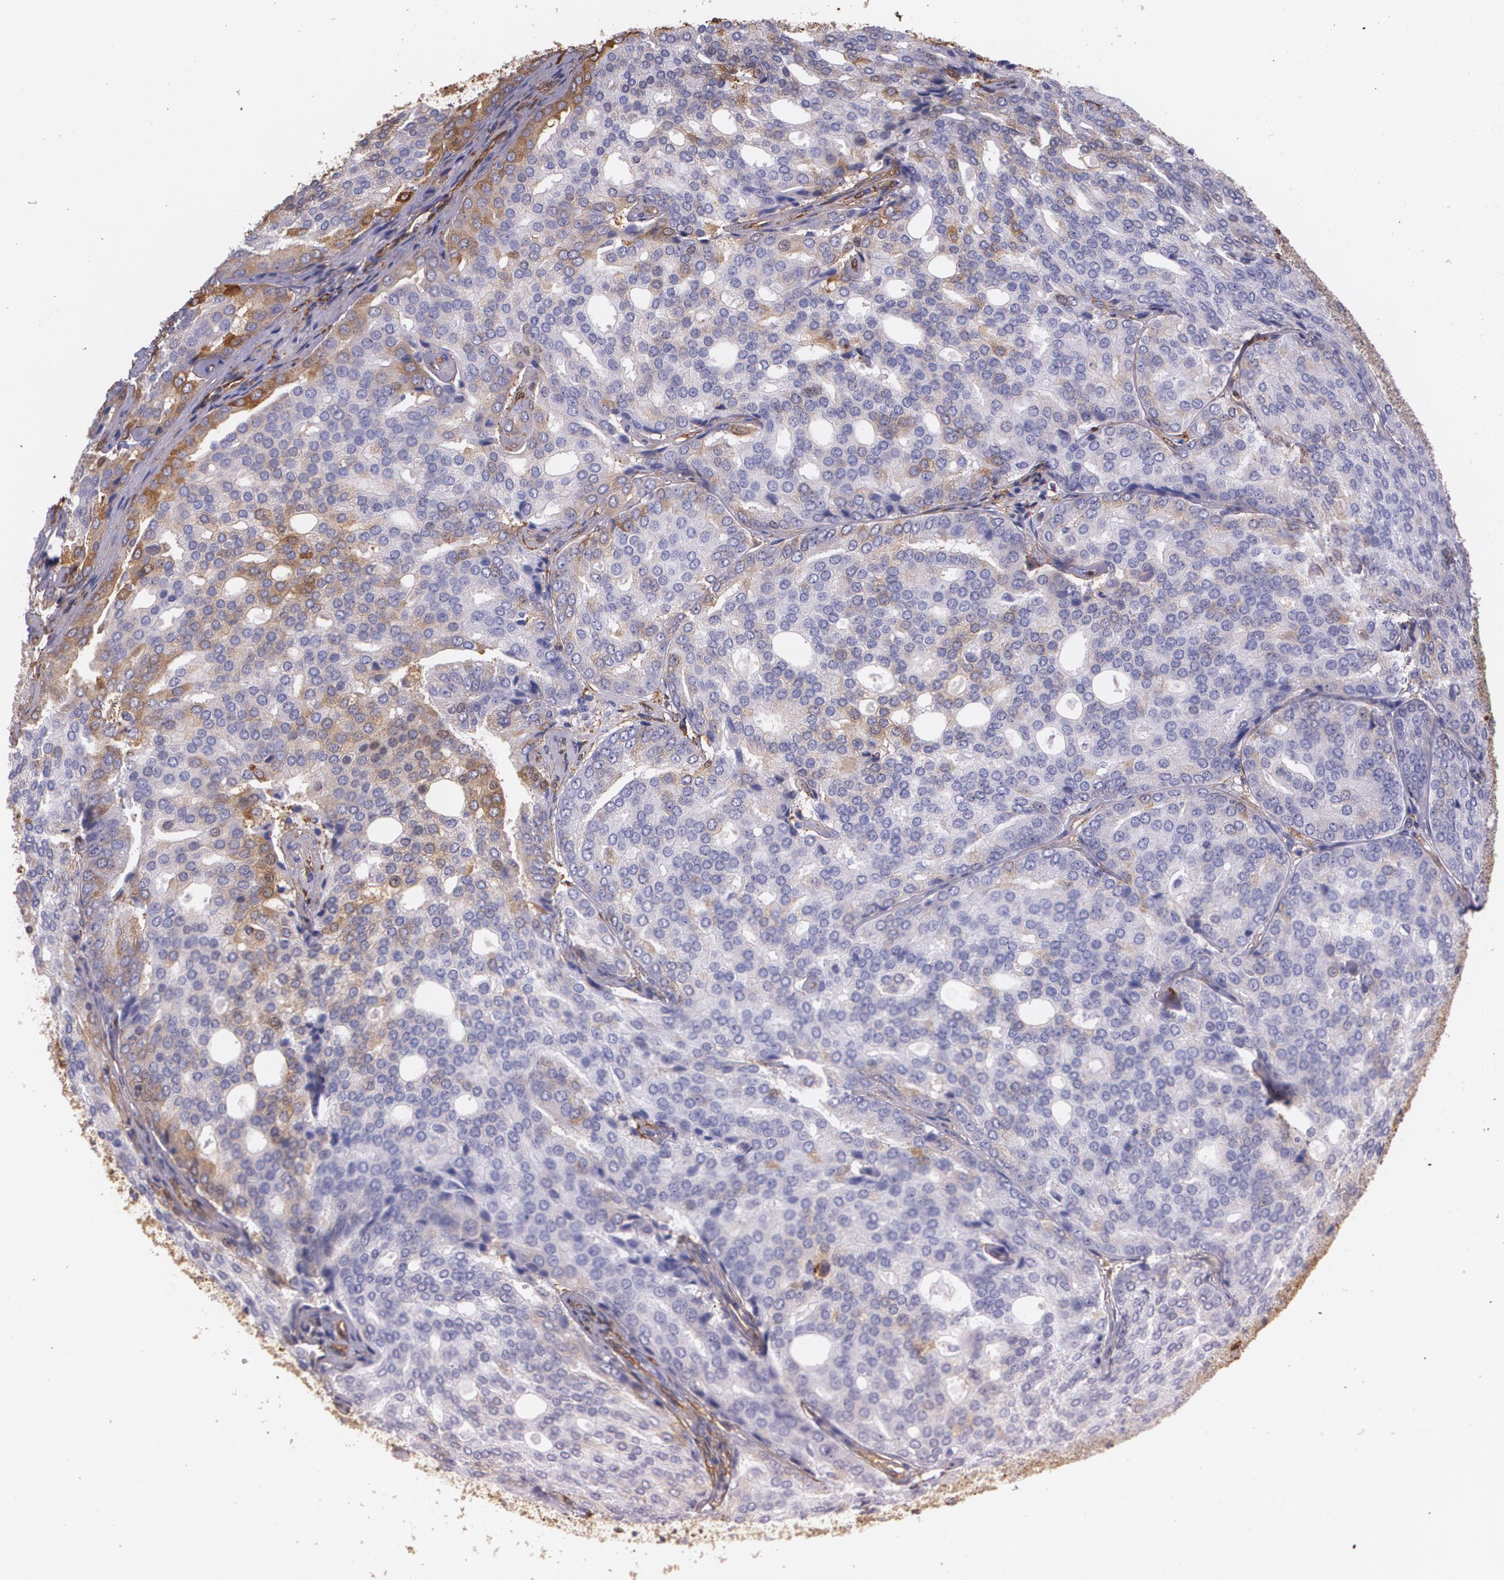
{"staining": {"intensity": "moderate", "quantity": "<25%", "location": "cytoplasmic/membranous"}, "tissue": "prostate cancer", "cell_type": "Tumor cells", "image_type": "cancer", "snomed": [{"axis": "morphology", "description": "Adenocarcinoma, High grade"}, {"axis": "topography", "description": "Prostate"}], "caption": "A high-resolution image shows IHC staining of prostate cancer, which exhibits moderate cytoplasmic/membranous staining in about <25% of tumor cells.", "gene": "MMP2", "patient": {"sex": "male", "age": 64}}